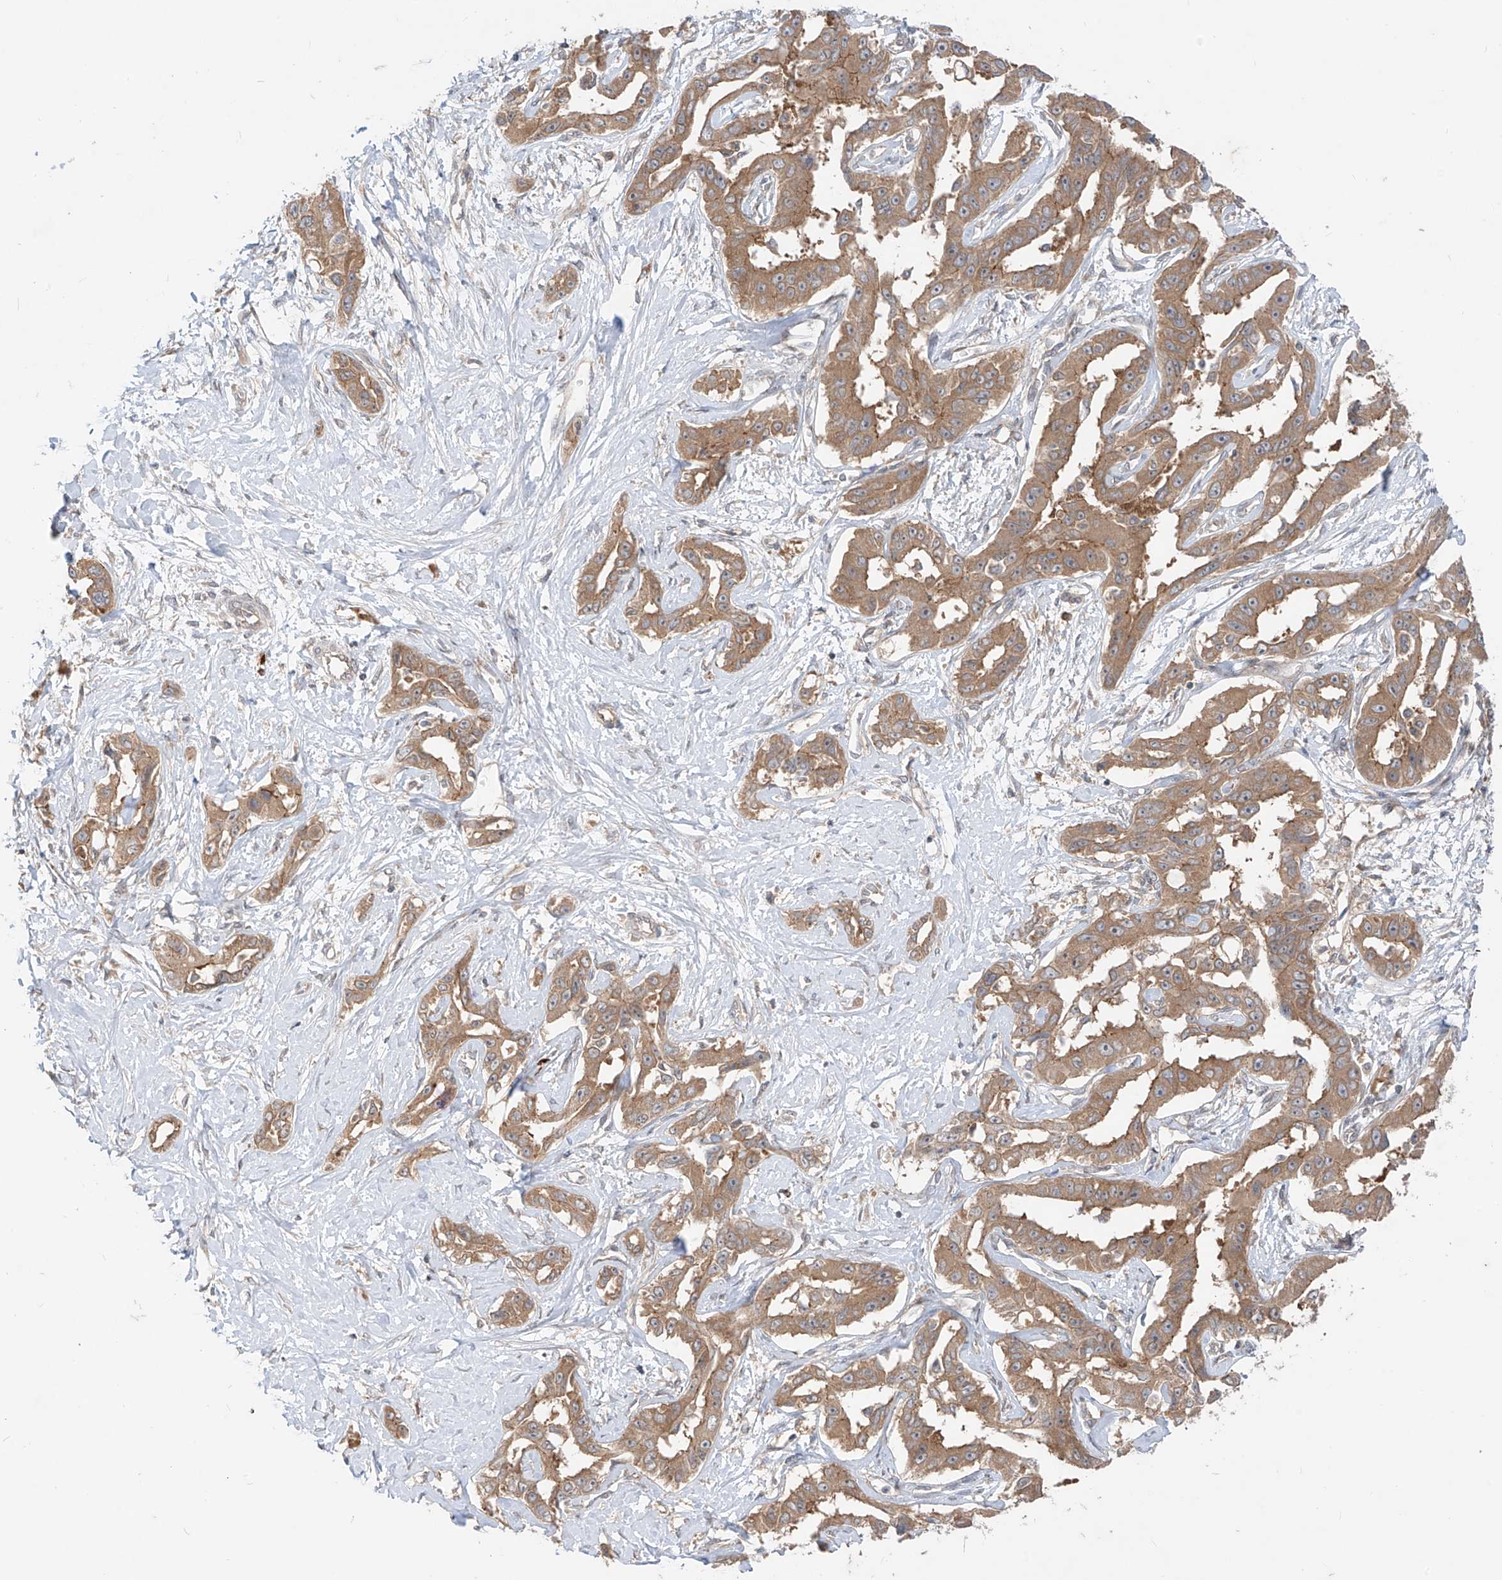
{"staining": {"intensity": "moderate", "quantity": ">75%", "location": "cytoplasmic/membranous"}, "tissue": "liver cancer", "cell_type": "Tumor cells", "image_type": "cancer", "snomed": [{"axis": "morphology", "description": "Cholangiocarcinoma"}, {"axis": "topography", "description": "Liver"}], "caption": "Tumor cells show medium levels of moderate cytoplasmic/membranous staining in approximately >75% of cells in liver cancer. The protein is shown in brown color, while the nuclei are stained blue.", "gene": "MTUS2", "patient": {"sex": "male", "age": 59}}